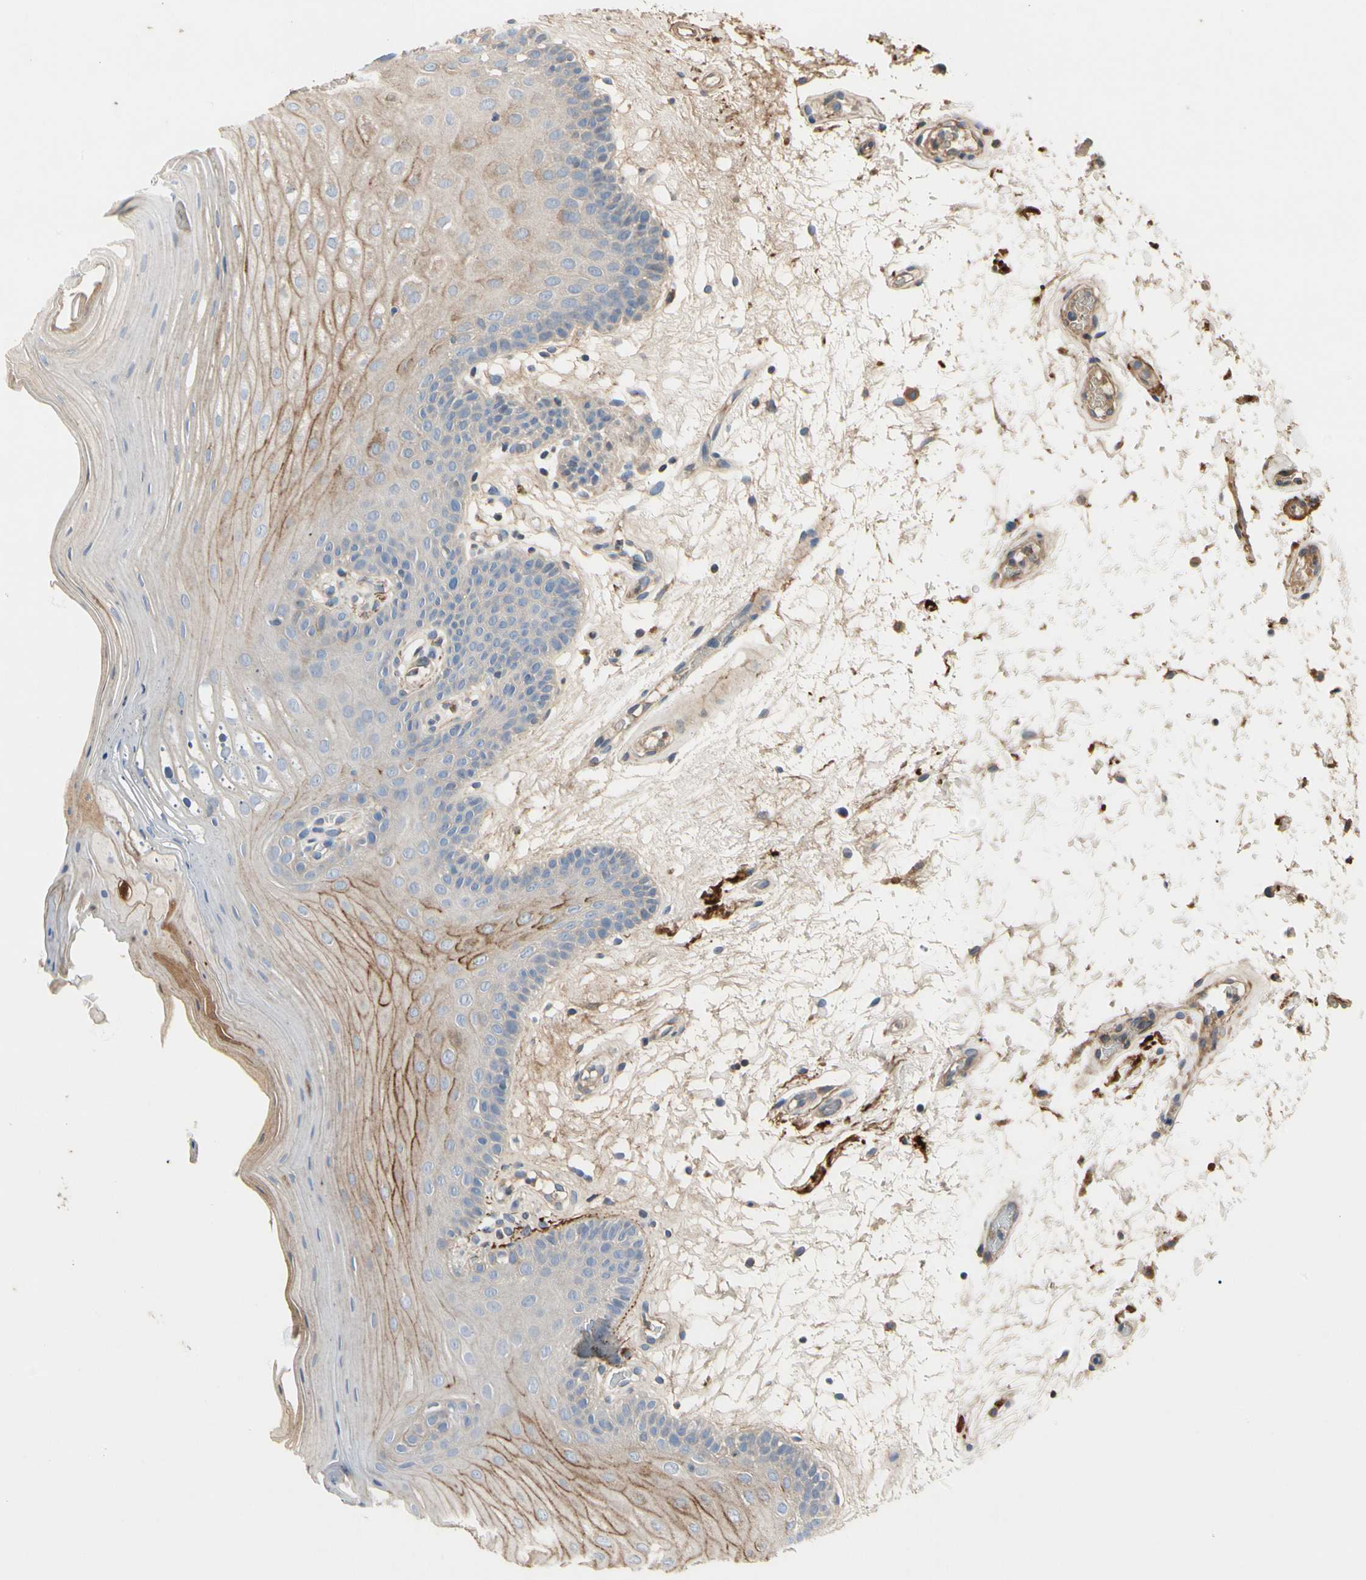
{"staining": {"intensity": "moderate", "quantity": "25%-75%", "location": "cytoplasmic/membranous"}, "tissue": "oral mucosa", "cell_type": "Squamous epithelial cells", "image_type": "normal", "snomed": [{"axis": "morphology", "description": "Normal tissue, NOS"}, {"axis": "morphology", "description": "Squamous cell carcinoma, NOS"}, {"axis": "topography", "description": "Skeletal muscle"}, {"axis": "topography", "description": "Oral tissue"}, {"axis": "topography", "description": "Head-Neck"}], "caption": "Immunohistochemistry image of normal oral mucosa: human oral mucosa stained using immunohistochemistry (IHC) shows medium levels of moderate protein expression localized specifically in the cytoplasmic/membranous of squamous epithelial cells, appearing as a cytoplasmic/membranous brown color.", "gene": "CRTAC1", "patient": {"sex": "male", "age": 71}}